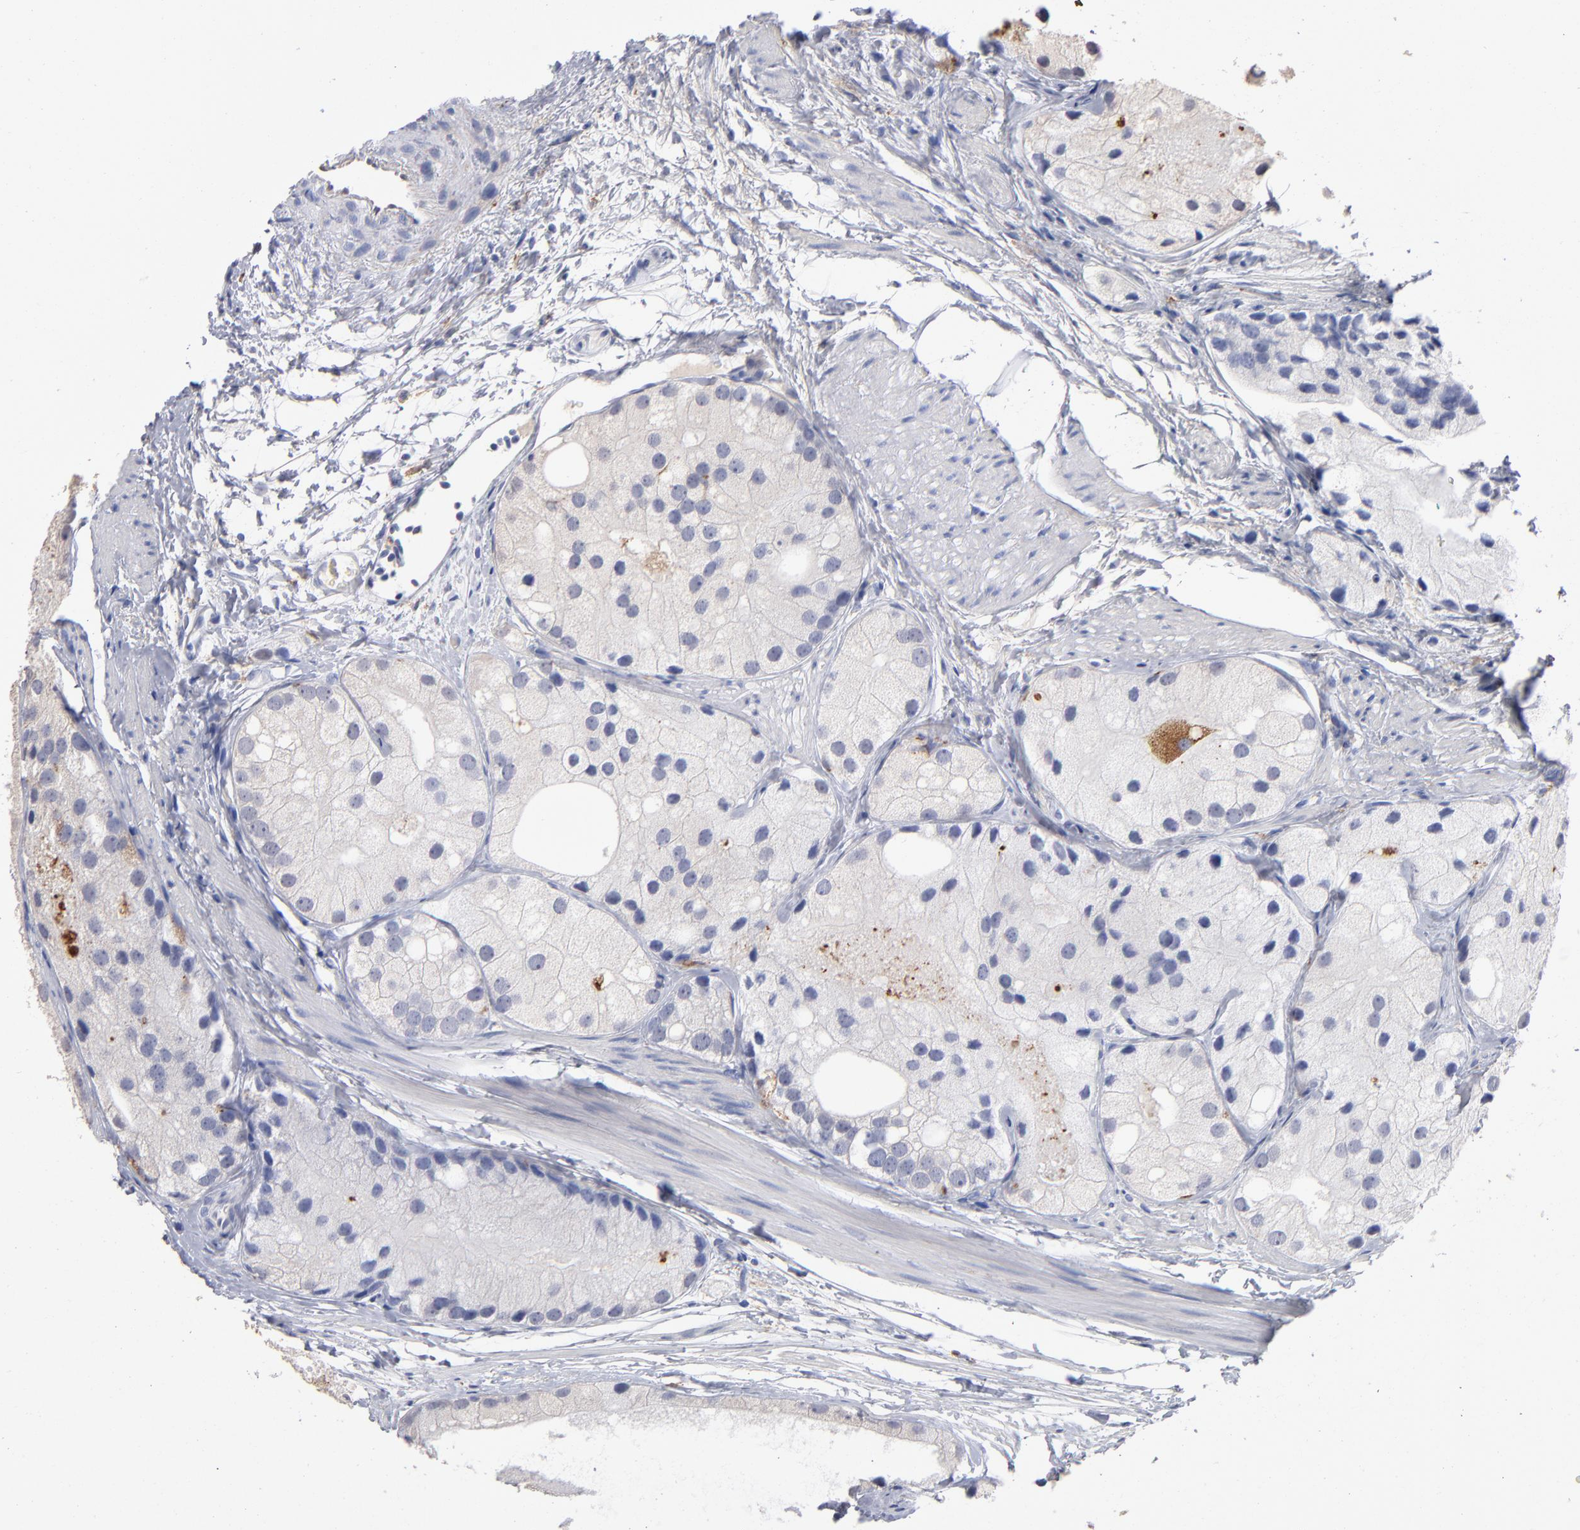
{"staining": {"intensity": "negative", "quantity": "none", "location": "none"}, "tissue": "prostate cancer", "cell_type": "Tumor cells", "image_type": "cancer", "snomed": [{"axis": "morphology", "description": "Adenocarcinoma, Low grade"}, {"axis": "topography", "description": "Prostate"}], "caption": "The immunohistochemistry photomicrograph has no significant expression in tumor cells of prostate cancer tissue.", "gene": "CD180", "patient": {"sex": "male", "age": 69}}